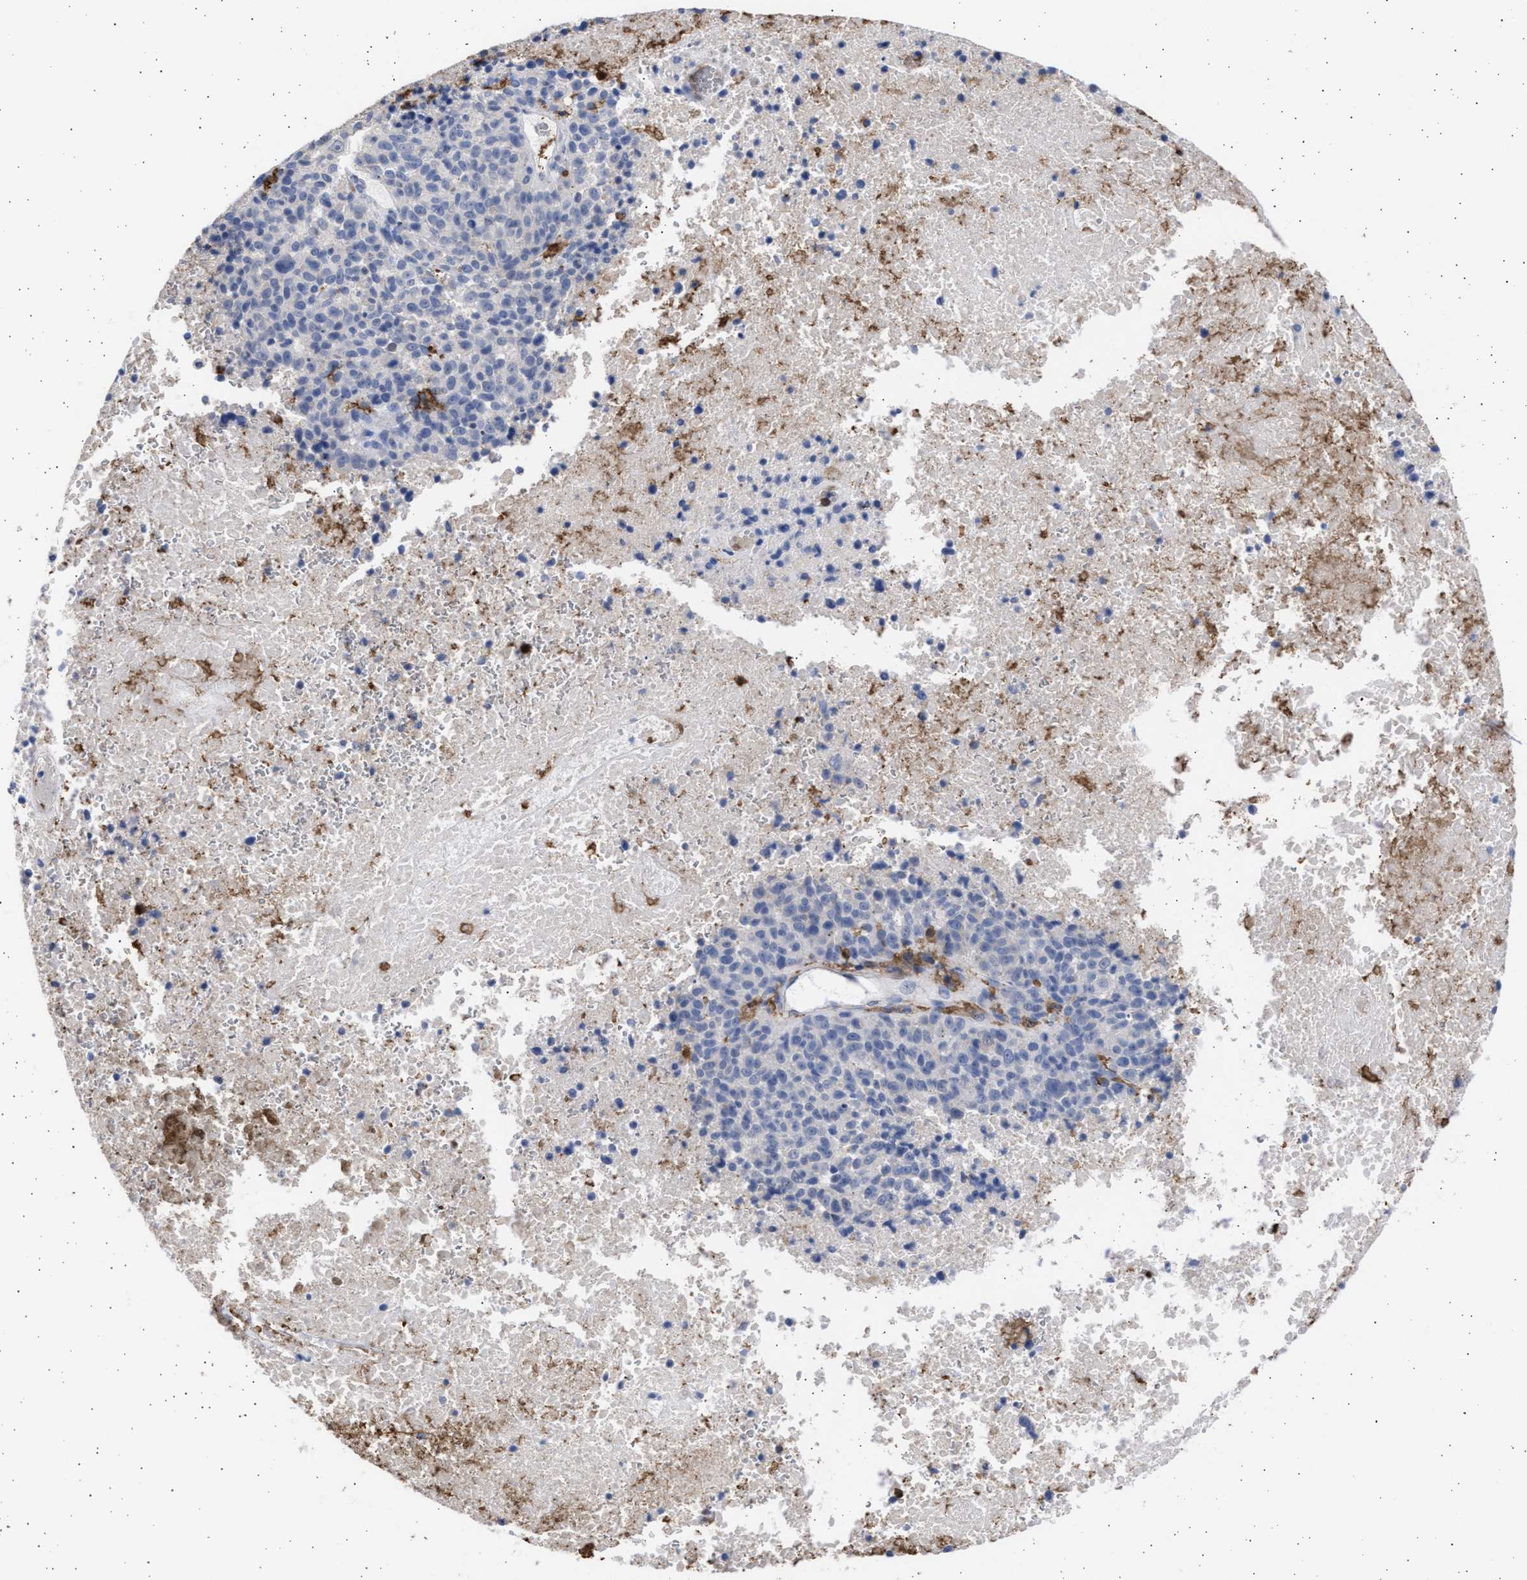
{"staining": {"intensity": "negative", "quantity": "none", "location": "none"}, "tissue": "melanoma", "cell_type": "Tumor cells", "image_type": "cancer", "snomed": [{"axis": "morphology", "description": "Malignant melanoma, Metastatic site"}, {"axis": "topography", "description": "Cerebral cortex"}], "caption": "Malignant melanoma (metastatic site) stained for a protein using IHC shows no positivity tumor cells.", "gene": "FCER1A", "patient": {"sex": "female", "age": 52}}